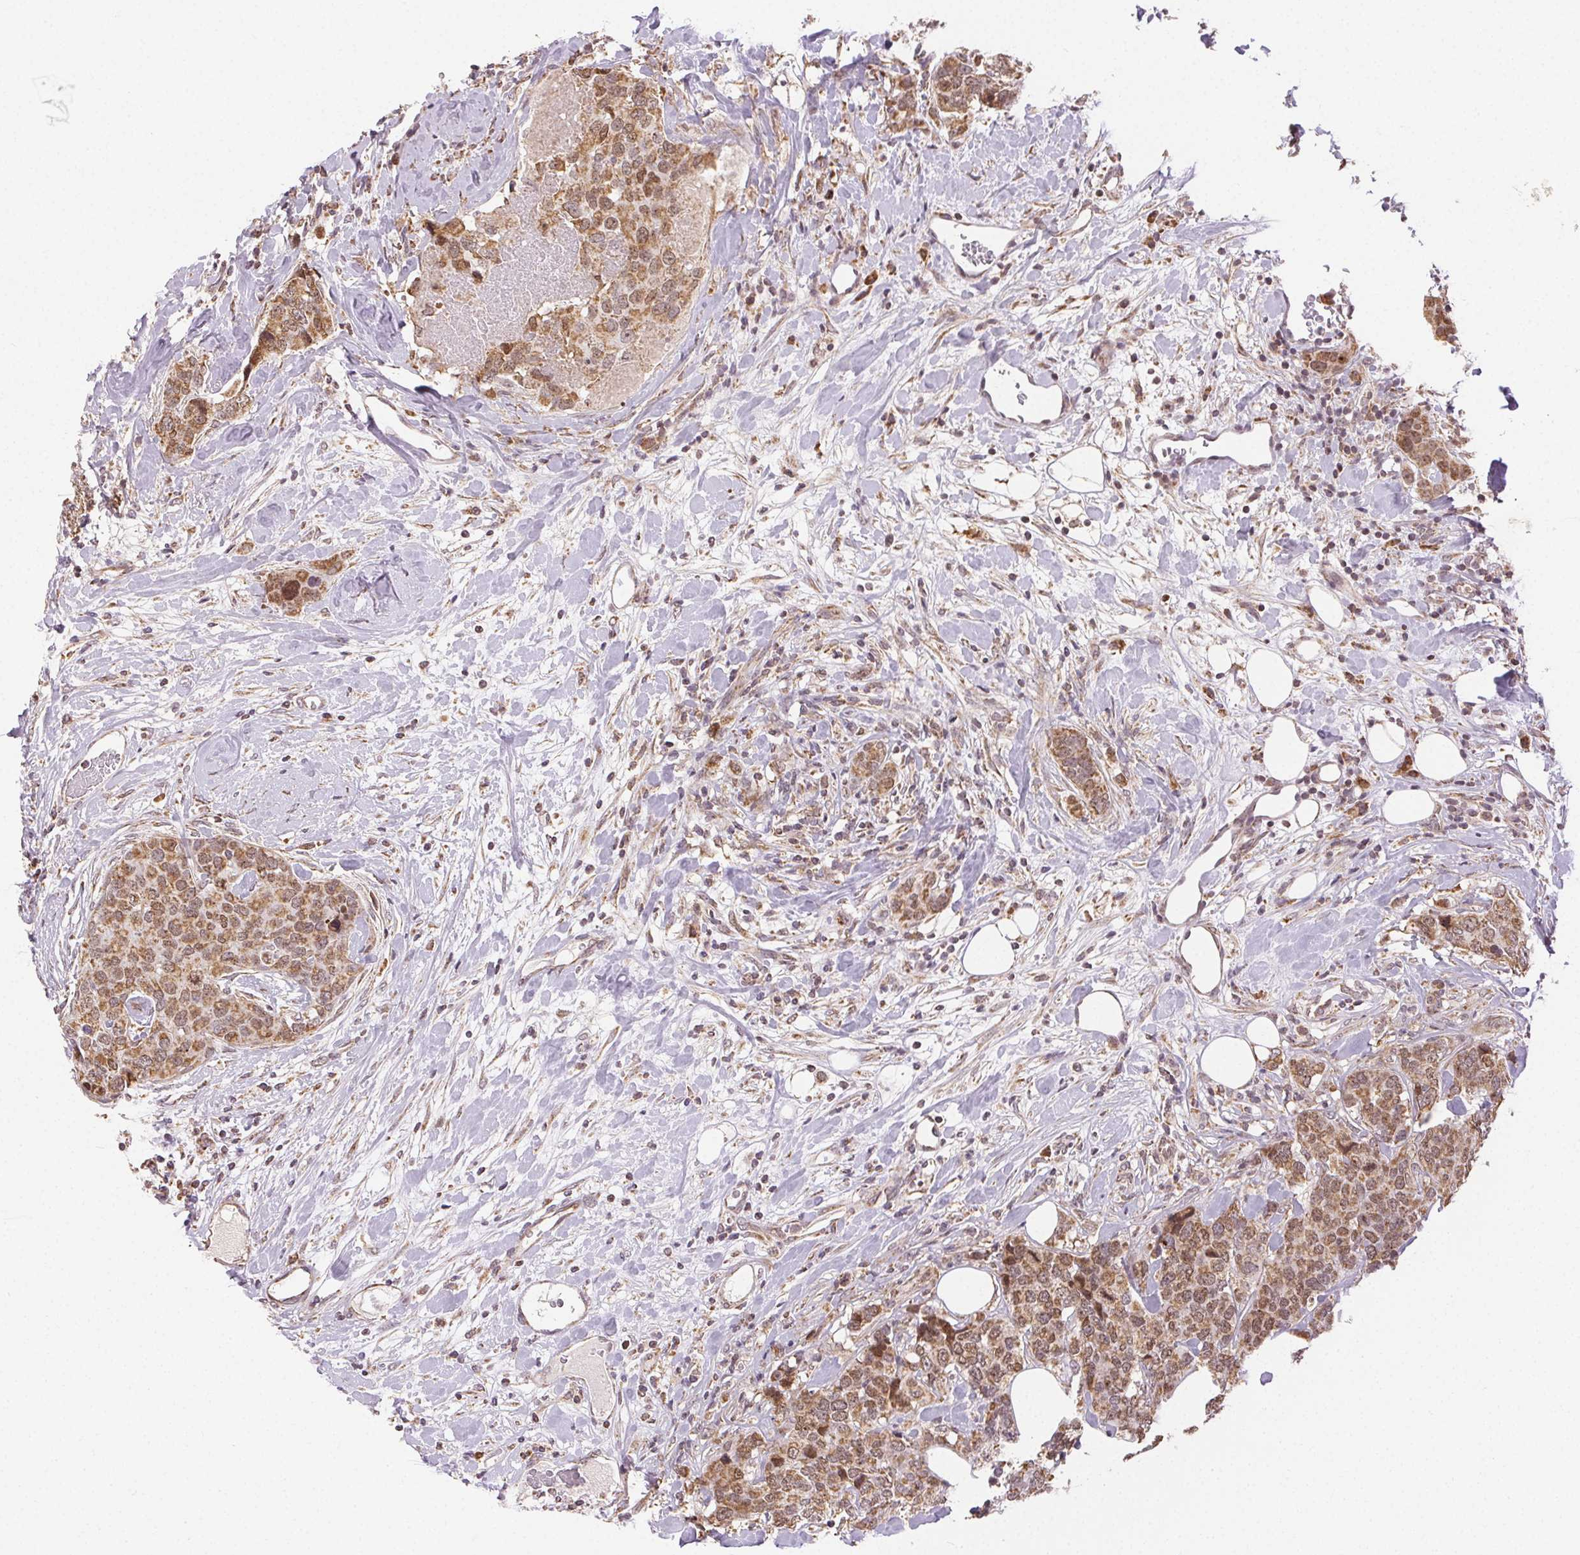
{"staining": {"intensity": "moderate", "quantity": ">75%", "location": "cytoplasmic/membranous"}, "tissue": "breast cancer", "cell_type": "Tumor cells", "image_type": "cancer", "snomed": [{"axis": "morphology", "description": "Lobular carcinoma"}, {"axis": "topography", "description": "Breast"}], "caption": "Moderate cytoplasmic/membranous expression for a protein is present in approximately >75% of tumor cells of breast cancer (lobular carcinoma) using immunohistochemistry (IHC).", "gene": "PIWIL4", "patient": {"sex": "female", "age": 59}}